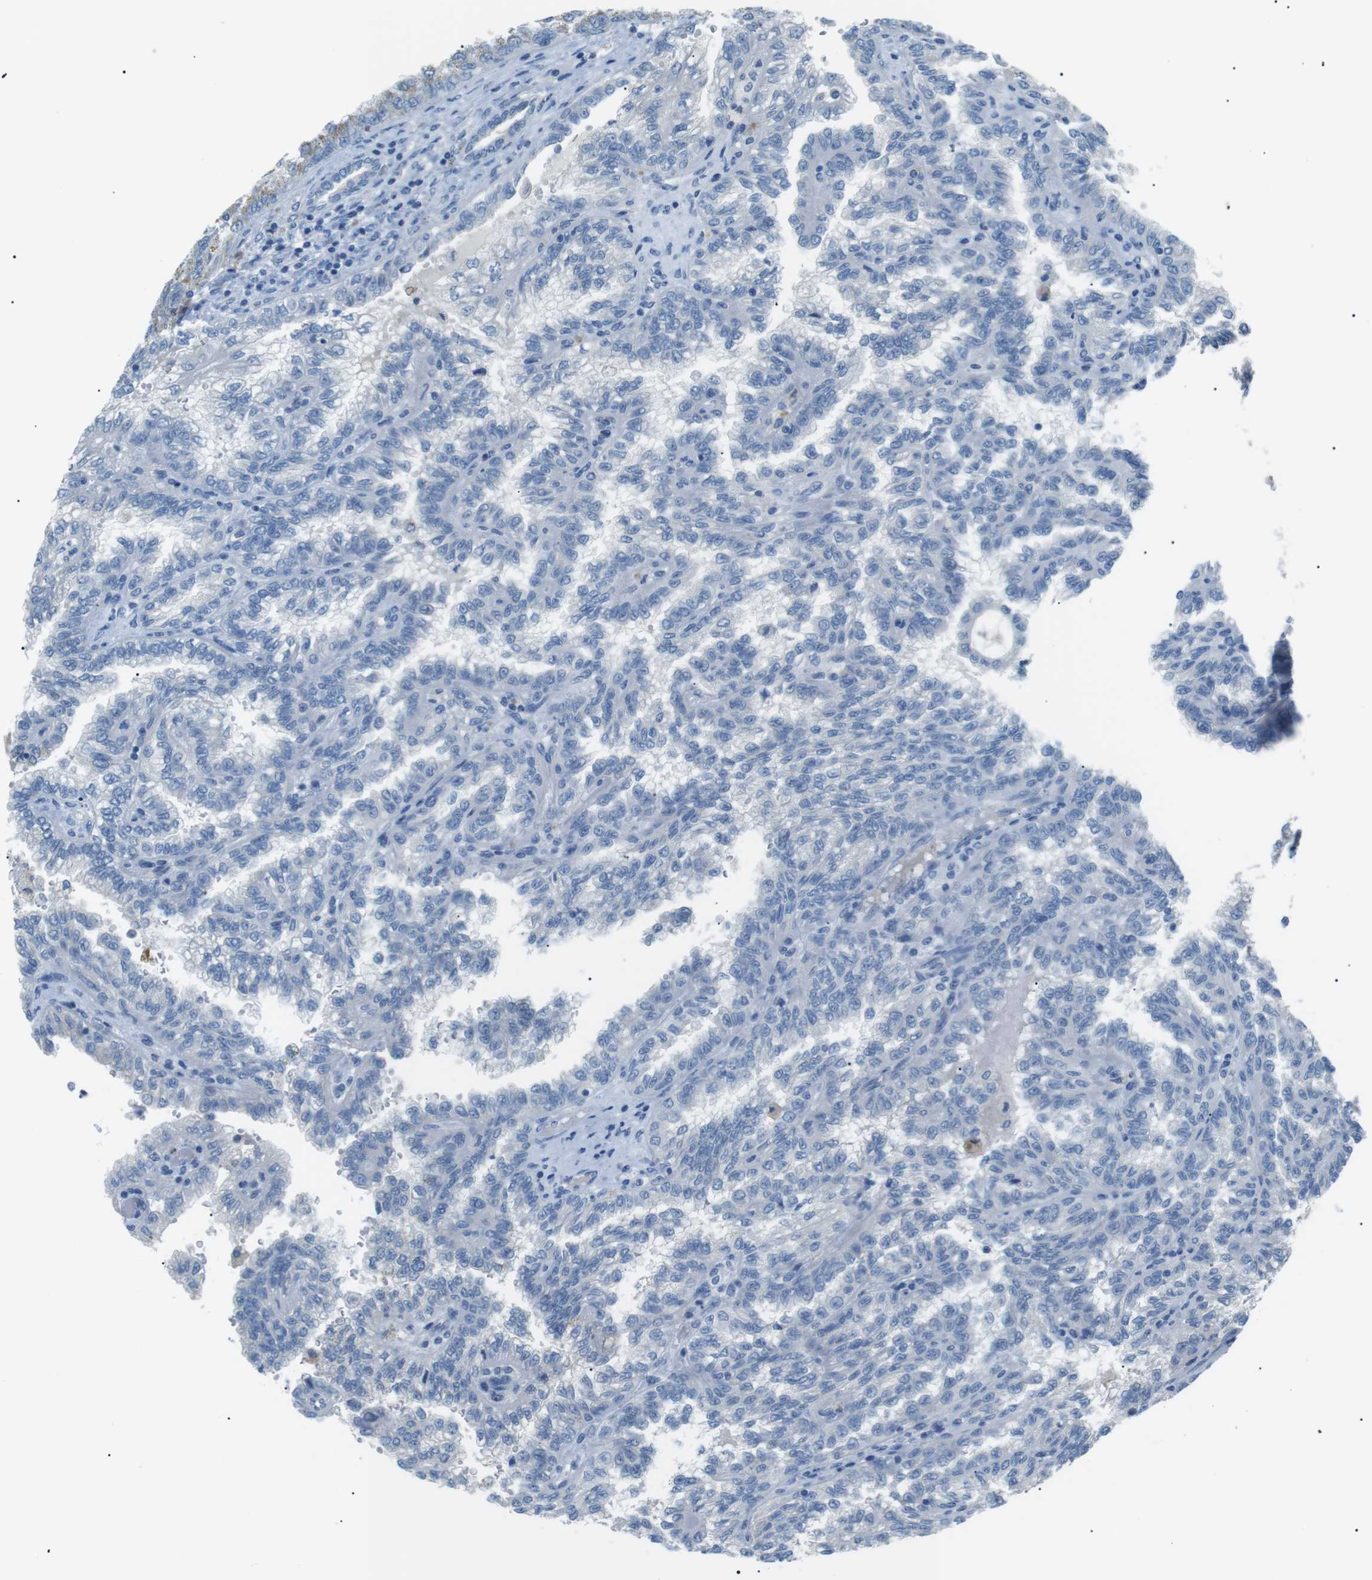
{"staining": {"intensity": "negative", "quantity": "none", "location": "none"}, "tissue": "renal cancer", "cell_type": "Tumor cells", "image_type": "cancer", "snomed": [{"axis": "morphology", "description": "Inflammation, NOS"}, {"axis": "morphology", "description": "Adenocarcinoma, NOS"}, {"axis": "topography", "description": "Kidney"}], "caption": "There is no significant positivity in tumor cells of adenocarcinoma (renal). (DAB immunohistochemistry visualized using brightfield microscopy, high magnification).", "gene": "CDH26", "patient": {"sex": "male", "age": 68}}